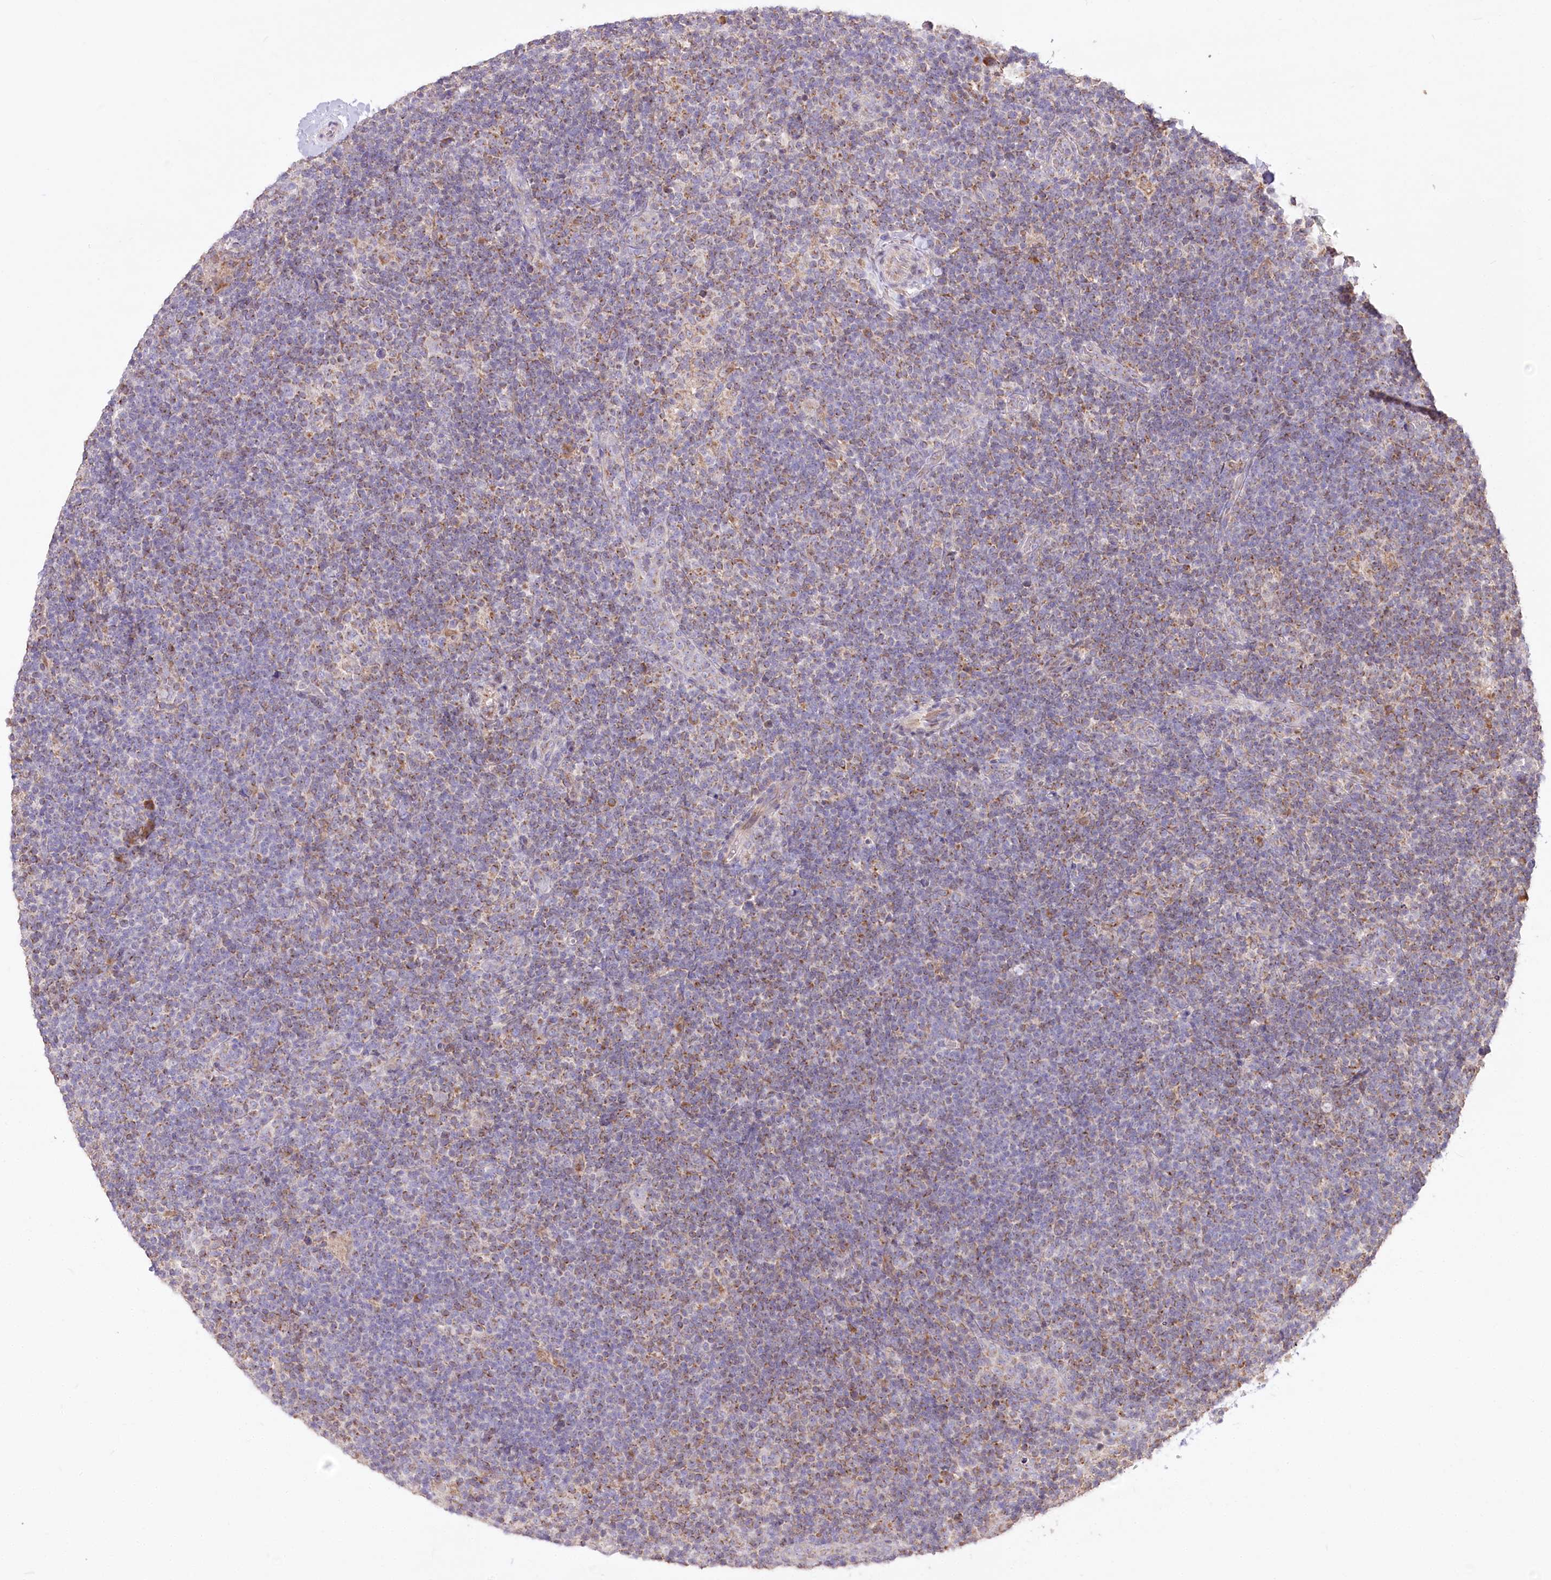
{"staining": {"intensity": "negative", "quantity": "none", "location": "none"}, "tissue": "lymphoma", "cell_type": "Tumor cells", "image_type": "cancer", "snomed": [{"axis": "morphology", "description": "Hodgkin's disease, NOS"}, {"axis": "topography", "description": "Lymph node"}], "caption": "Immunohistochemical staining of human Hodgkin's disease demonstrates no significant staining in tumor cells.", "gene": "STT3B", "patient": {"sex": "female", "age": 57}}